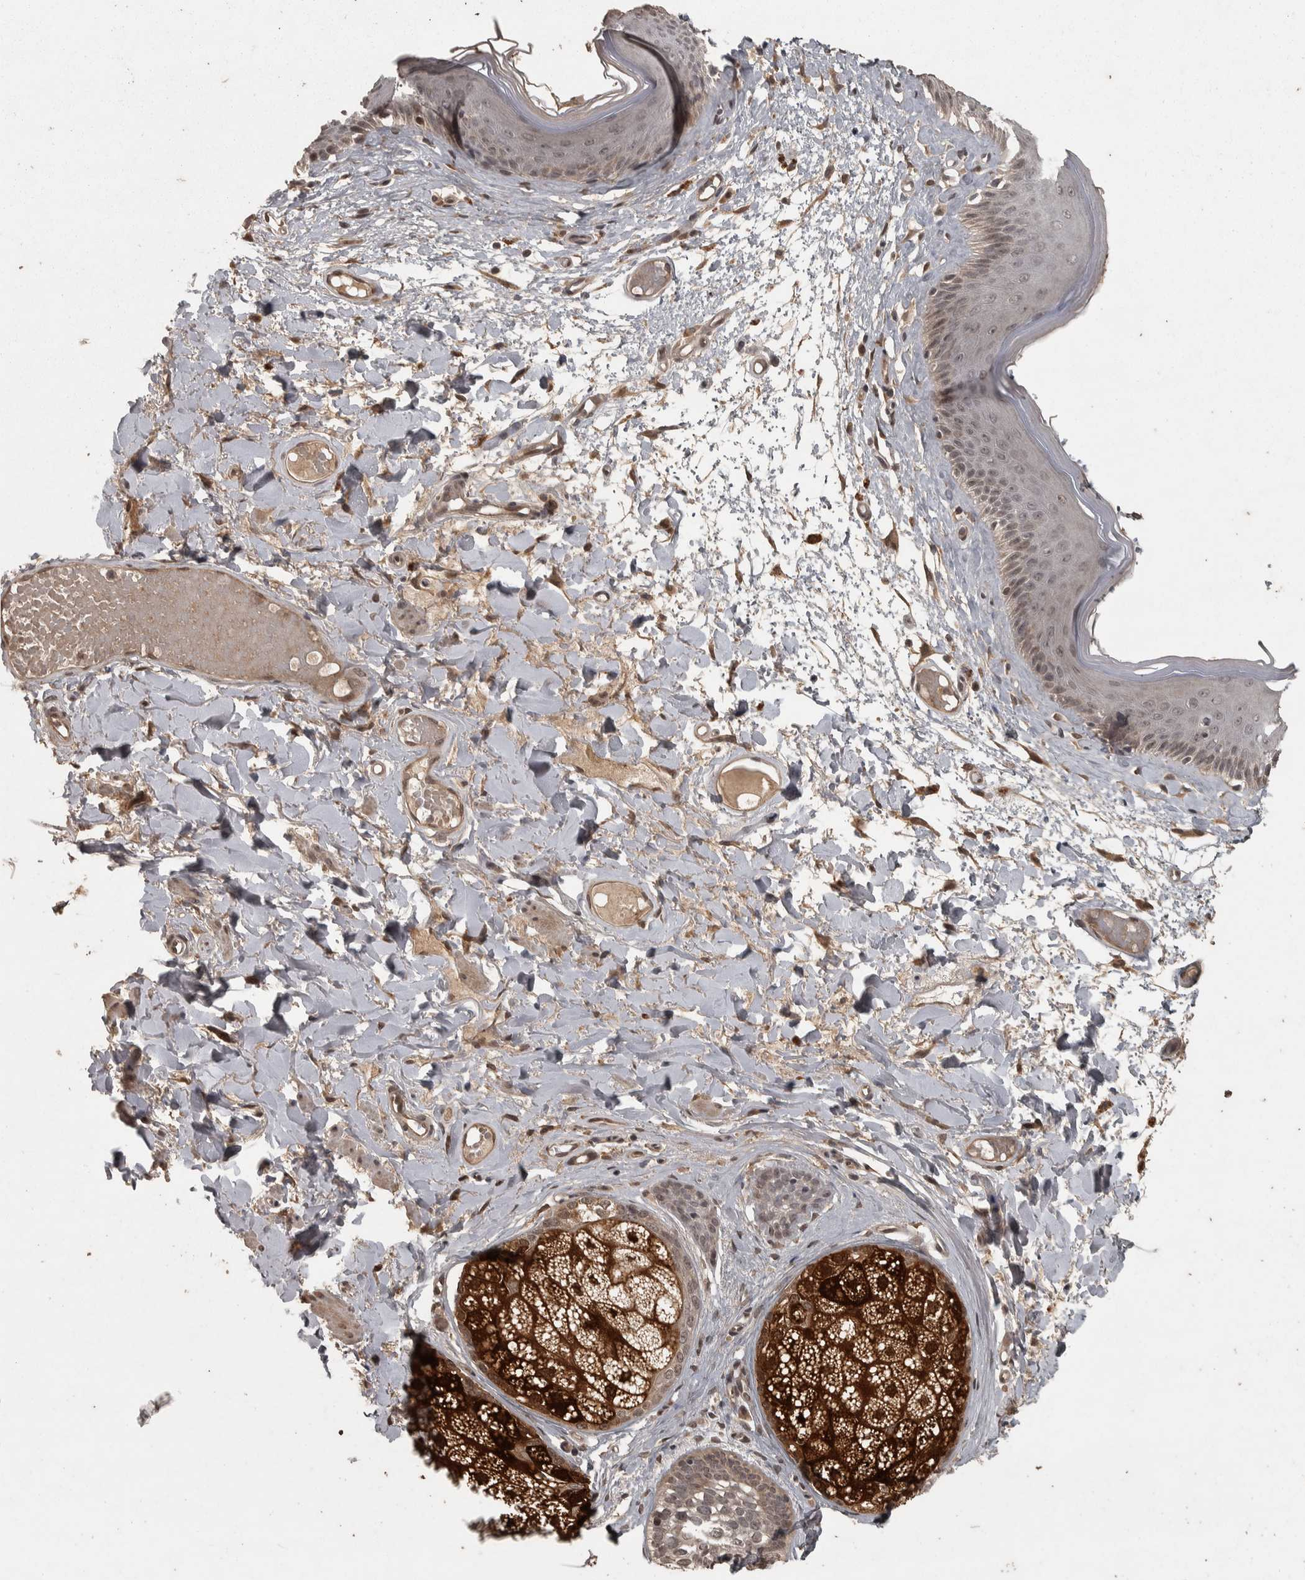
{"staining": {"intensity": "moderate", "quantity": "25%-75%", "location": "cytoplasmic/membranous"}, "tissue": "skin", "cell_type": "Epidermal cells", "image_type": "normal", "snomed": [{"axis": "morphology", "description": "Normal tissue, NOS"}, {"axis": "topography", "description": "Vulva"}], "caption": "An image of human skin stained for a protein reveals moderate cytoplasmic/membranous brown staining in epidermal cells. The staining was performed using DAB, with brown indicating positive protein expression. Nuclei are stained blue with hematoxylin.", "gene": "ACO1", "patient": {"sex": "female", "age": 73}}